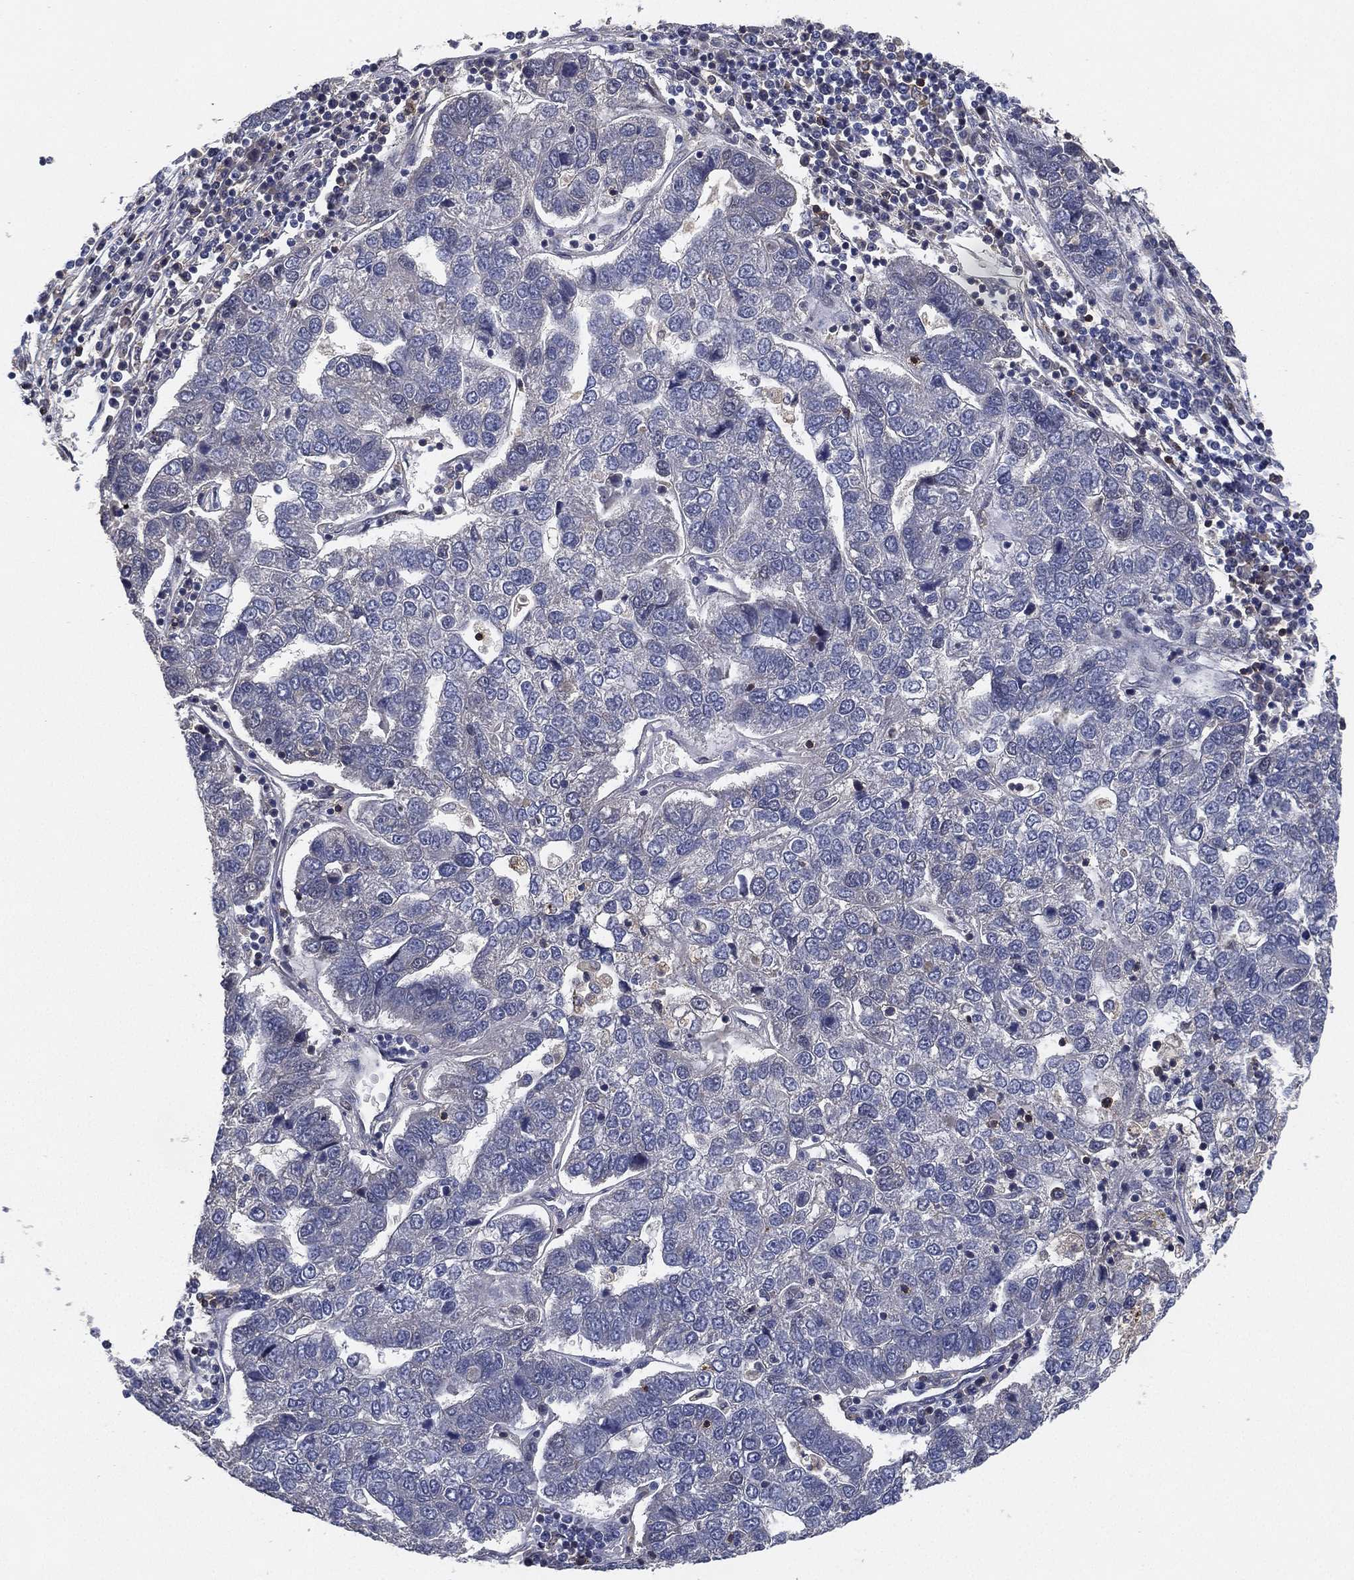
{"staining": {"intensity": "negative", "quantity": "none", "location": "none"}, "tissue": "pancreatic cancer", "cell_type": "Tumor cells", "image_type": "cancer", "snomed": [{"axis": "morphology", "description": "Adenocarcinoma, NOS"}, {"axis": "topography", "description": "Pancreas"}], "caption": "Immunohistochemical staining of pancreatic cancer shows no significant positivity in tumor cells.", "gene": "CFAP251", "patient": {"sex": "female", "age": 61}}